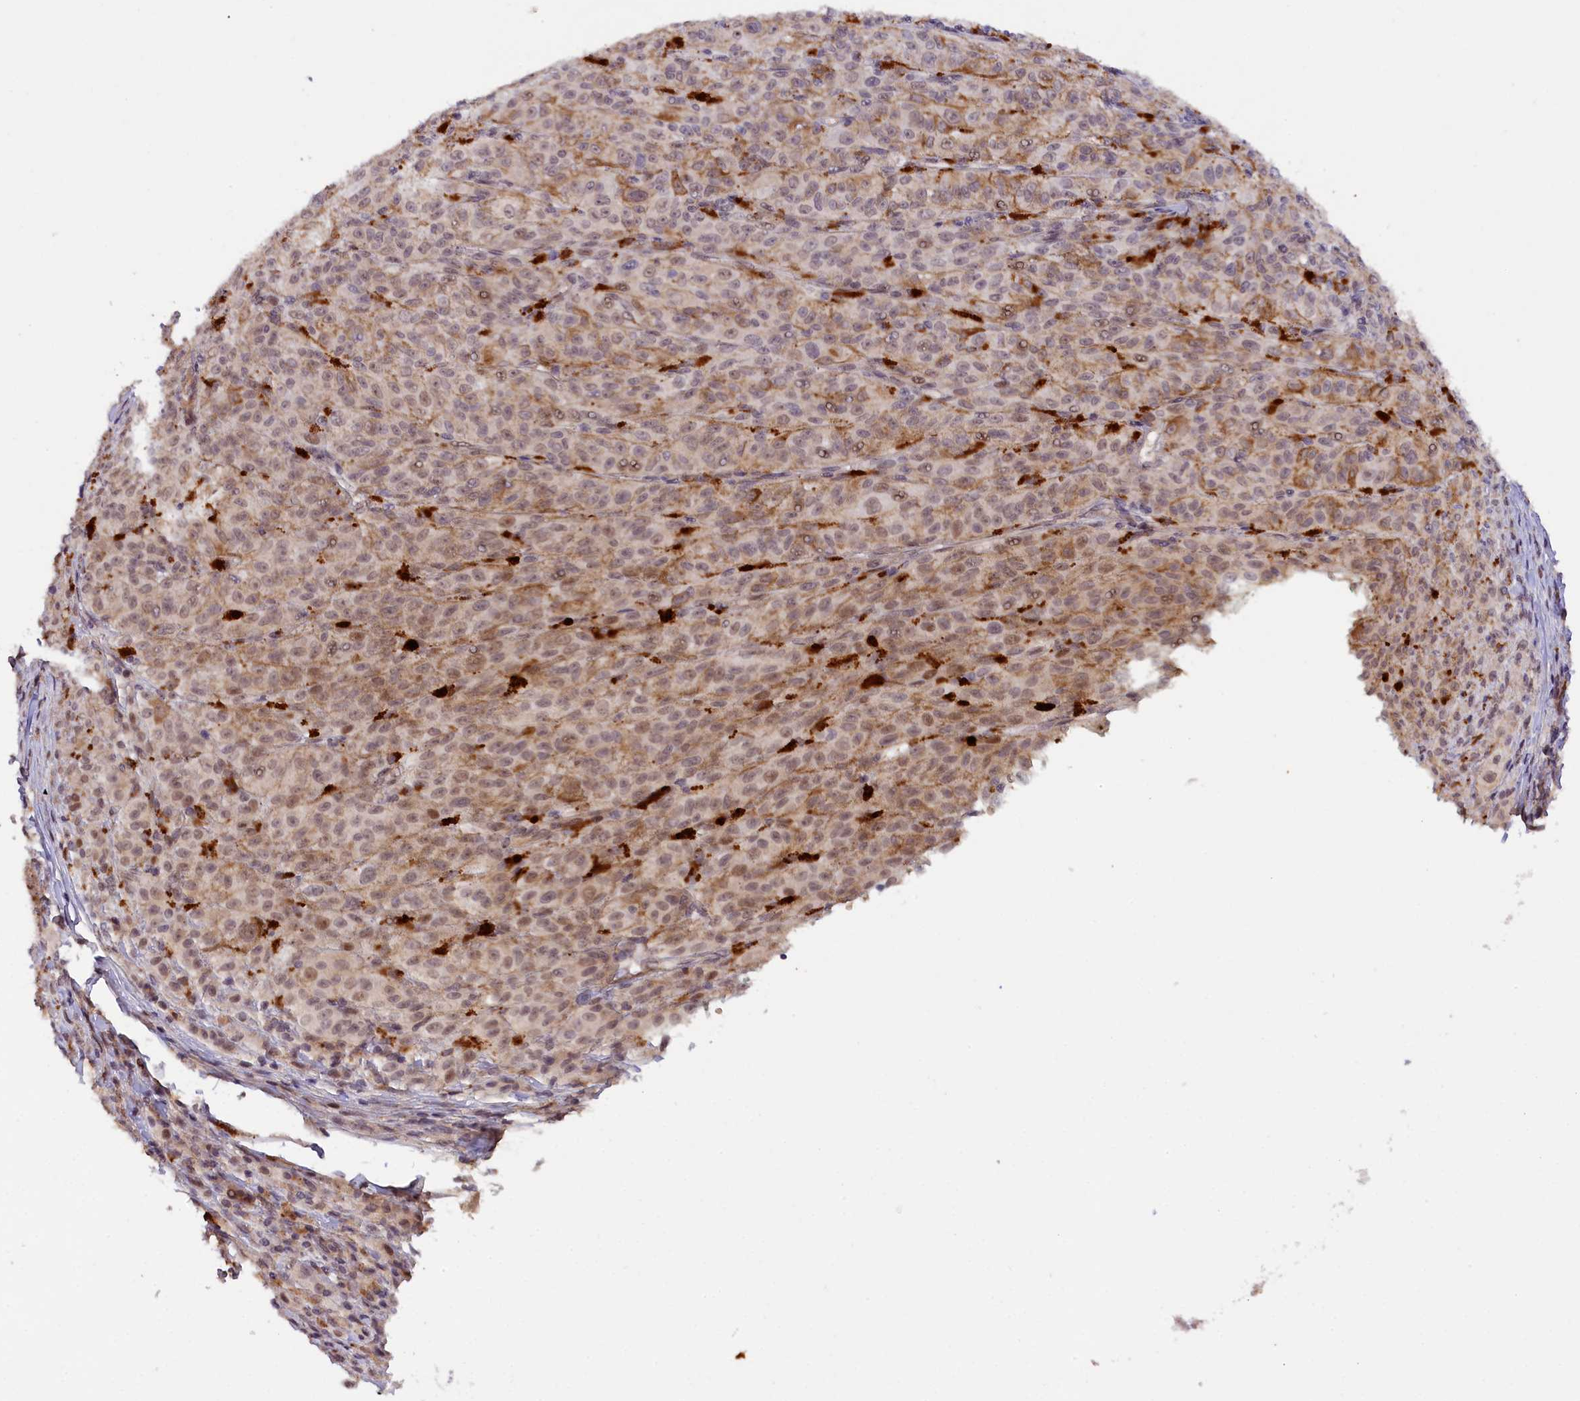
{"staining": {"intensity": "moderate", "quantity": "<25%", "location": "cytoplasmic/membranous,nuclear"}, "tissue": "melanoma", "cell_type": "Tumor cells", "image_type": "cancer", "snomed": [{"axis": "morphology", "description": "Malignant melanoma, NOS"}, {"axis": "topography", "description": "Skin"}], "caption": "An image showing moderate cytoplasmic/membranous and nuclear expression in about <25% of tumor cells in melanoma, as visualized by brown immunohistochemical staining.", "gene": "ZNF480", "patient": {"sex": "female", "age": 52}}